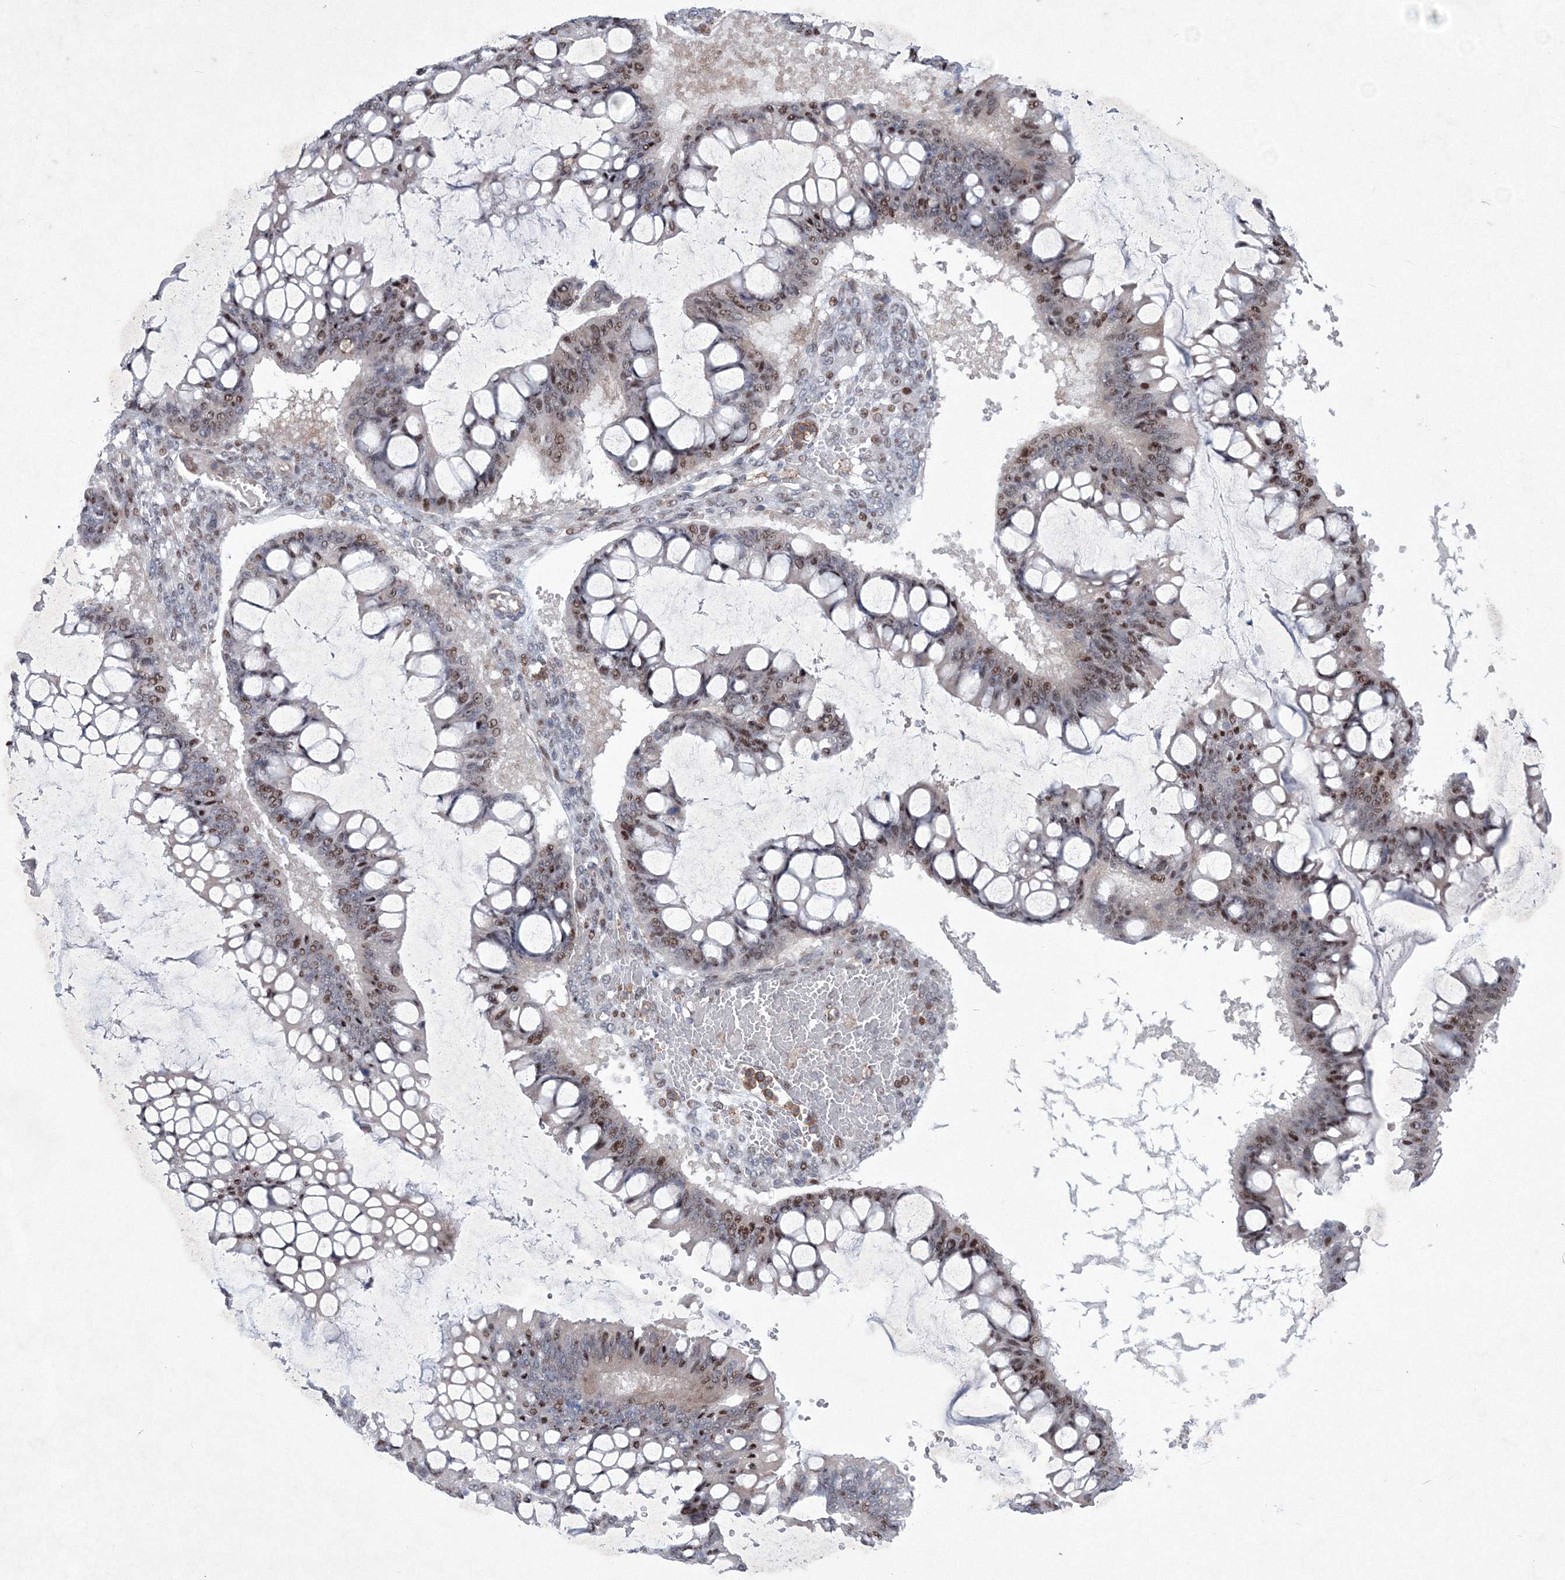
{"staining": {"intensity": "moderate", "quantity": "25%-75%", "location": "nuclear"}, "tissue": "ovarian cancer", "cell_type": "Tumor cells", "image_type": "cancer", "snomed": [{"axis": "morphology", "description": "Cystadenocarcinoma, mucinous, NOS"}, {"axis": "topography", "description": "Ovary"}], "caption": "Approximately 25%-75% of tumor cells in human ovarian mucinous cystadenocarcinoma demonstrate moderate nuclear protein positivity as visualized by brown immunohistochemical staining.", "gene": "RNPEPL1", "patient": {"sex": "female", "age": 73}}